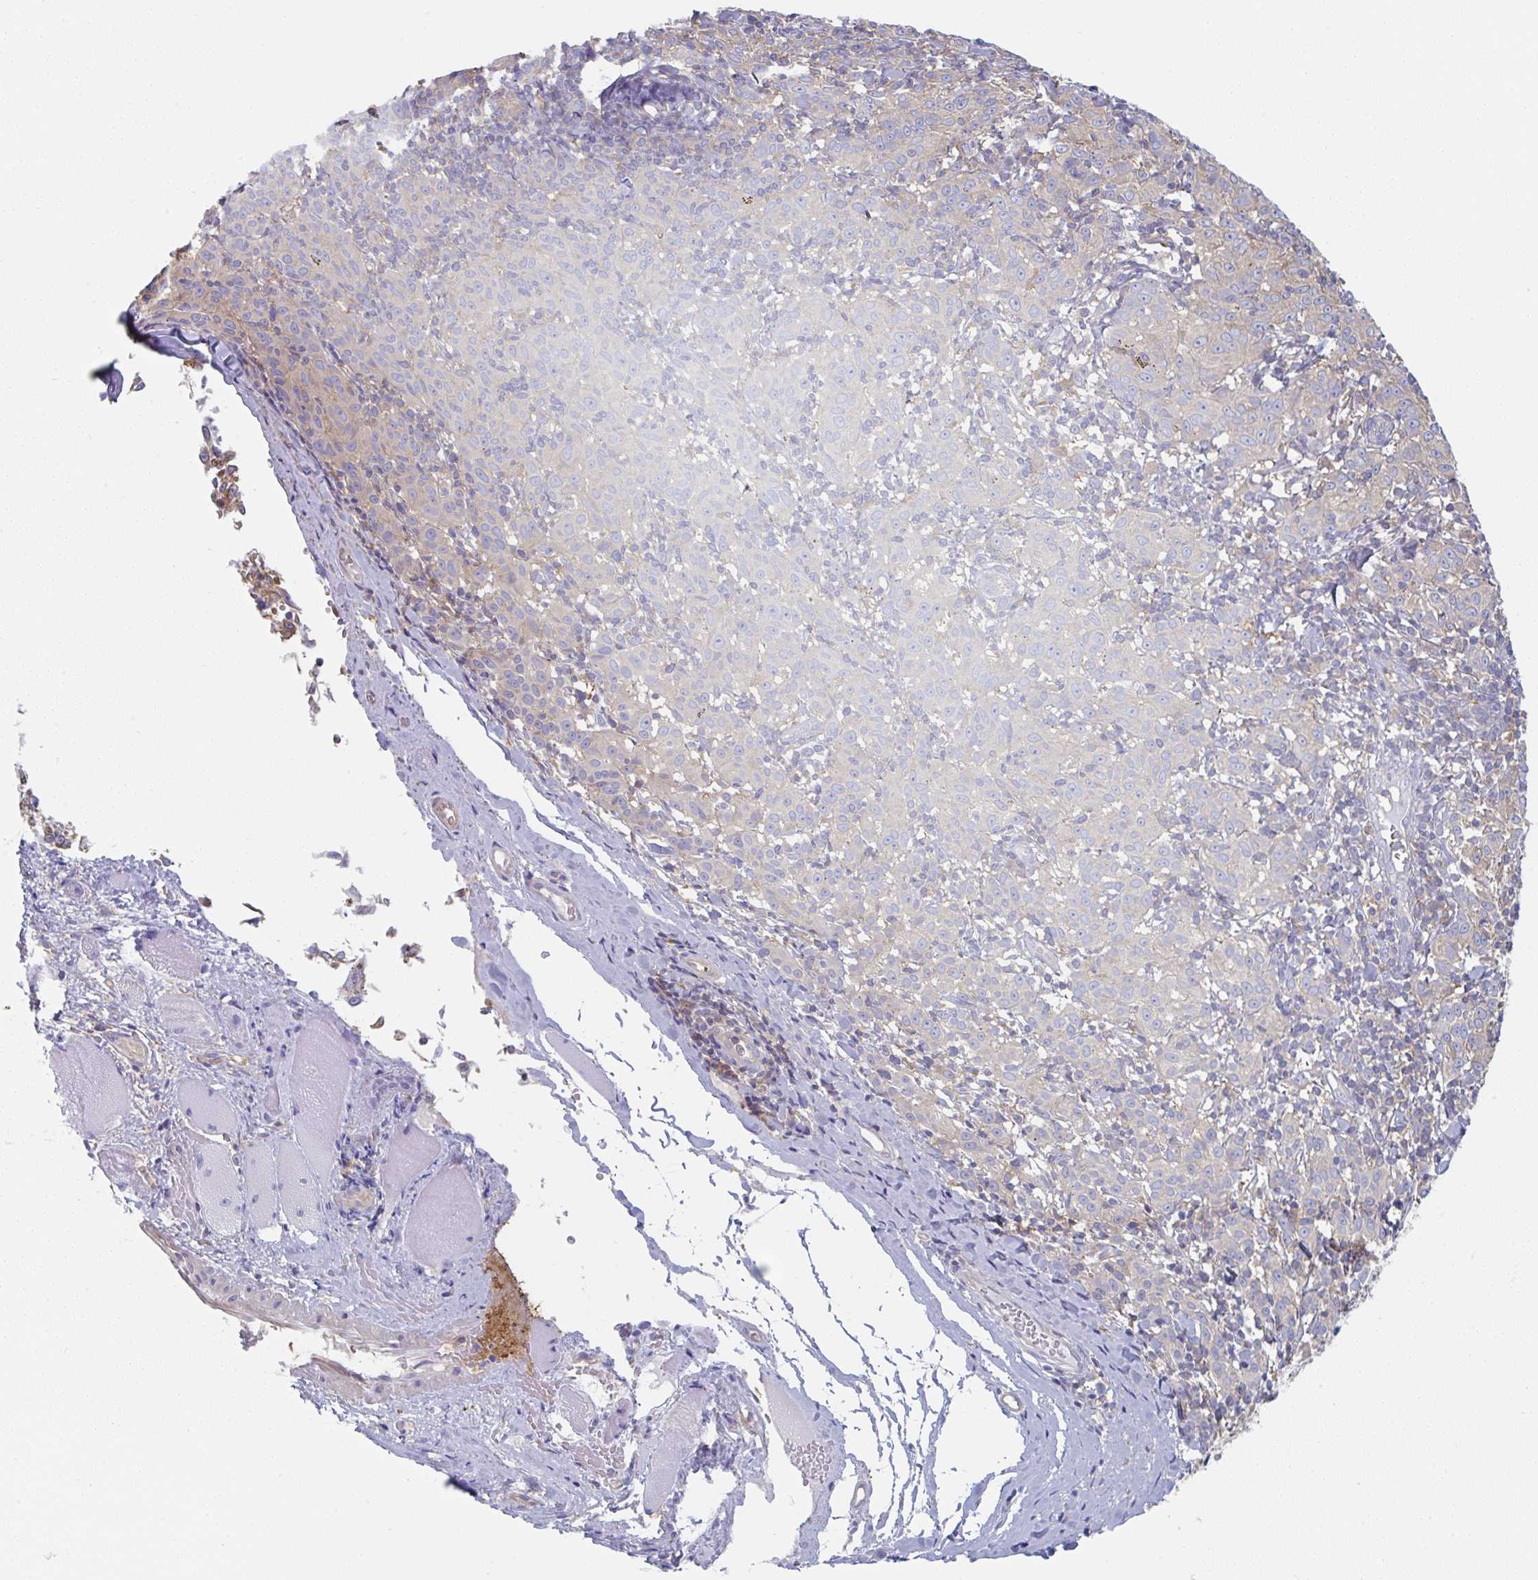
{"staining": {"intensity": "weak", "quantity": "<25%", "location": "cytoplasmic/membranous"}, "tissue": "melanoma", "cell_type": "Tumor cells", "image_type": "cancer", "snomed": [{"axis": "morphology", "description": "Malignant melanoma, NOS"}, {"axis": "topography", "description": "Skin"}], "caption": "Melanoma was stained to show a protein in brown. There is no significant staining in tumor cells. (Stains: DAB (3,3'-diaminobenzidine) immunohistochemistry (IHC) with hematoxylin counter stain, Microscopy: brightfield microscopy at high magnification).", "gene": "AMPD2", "patient": {"sex": "female", "age": 72}}